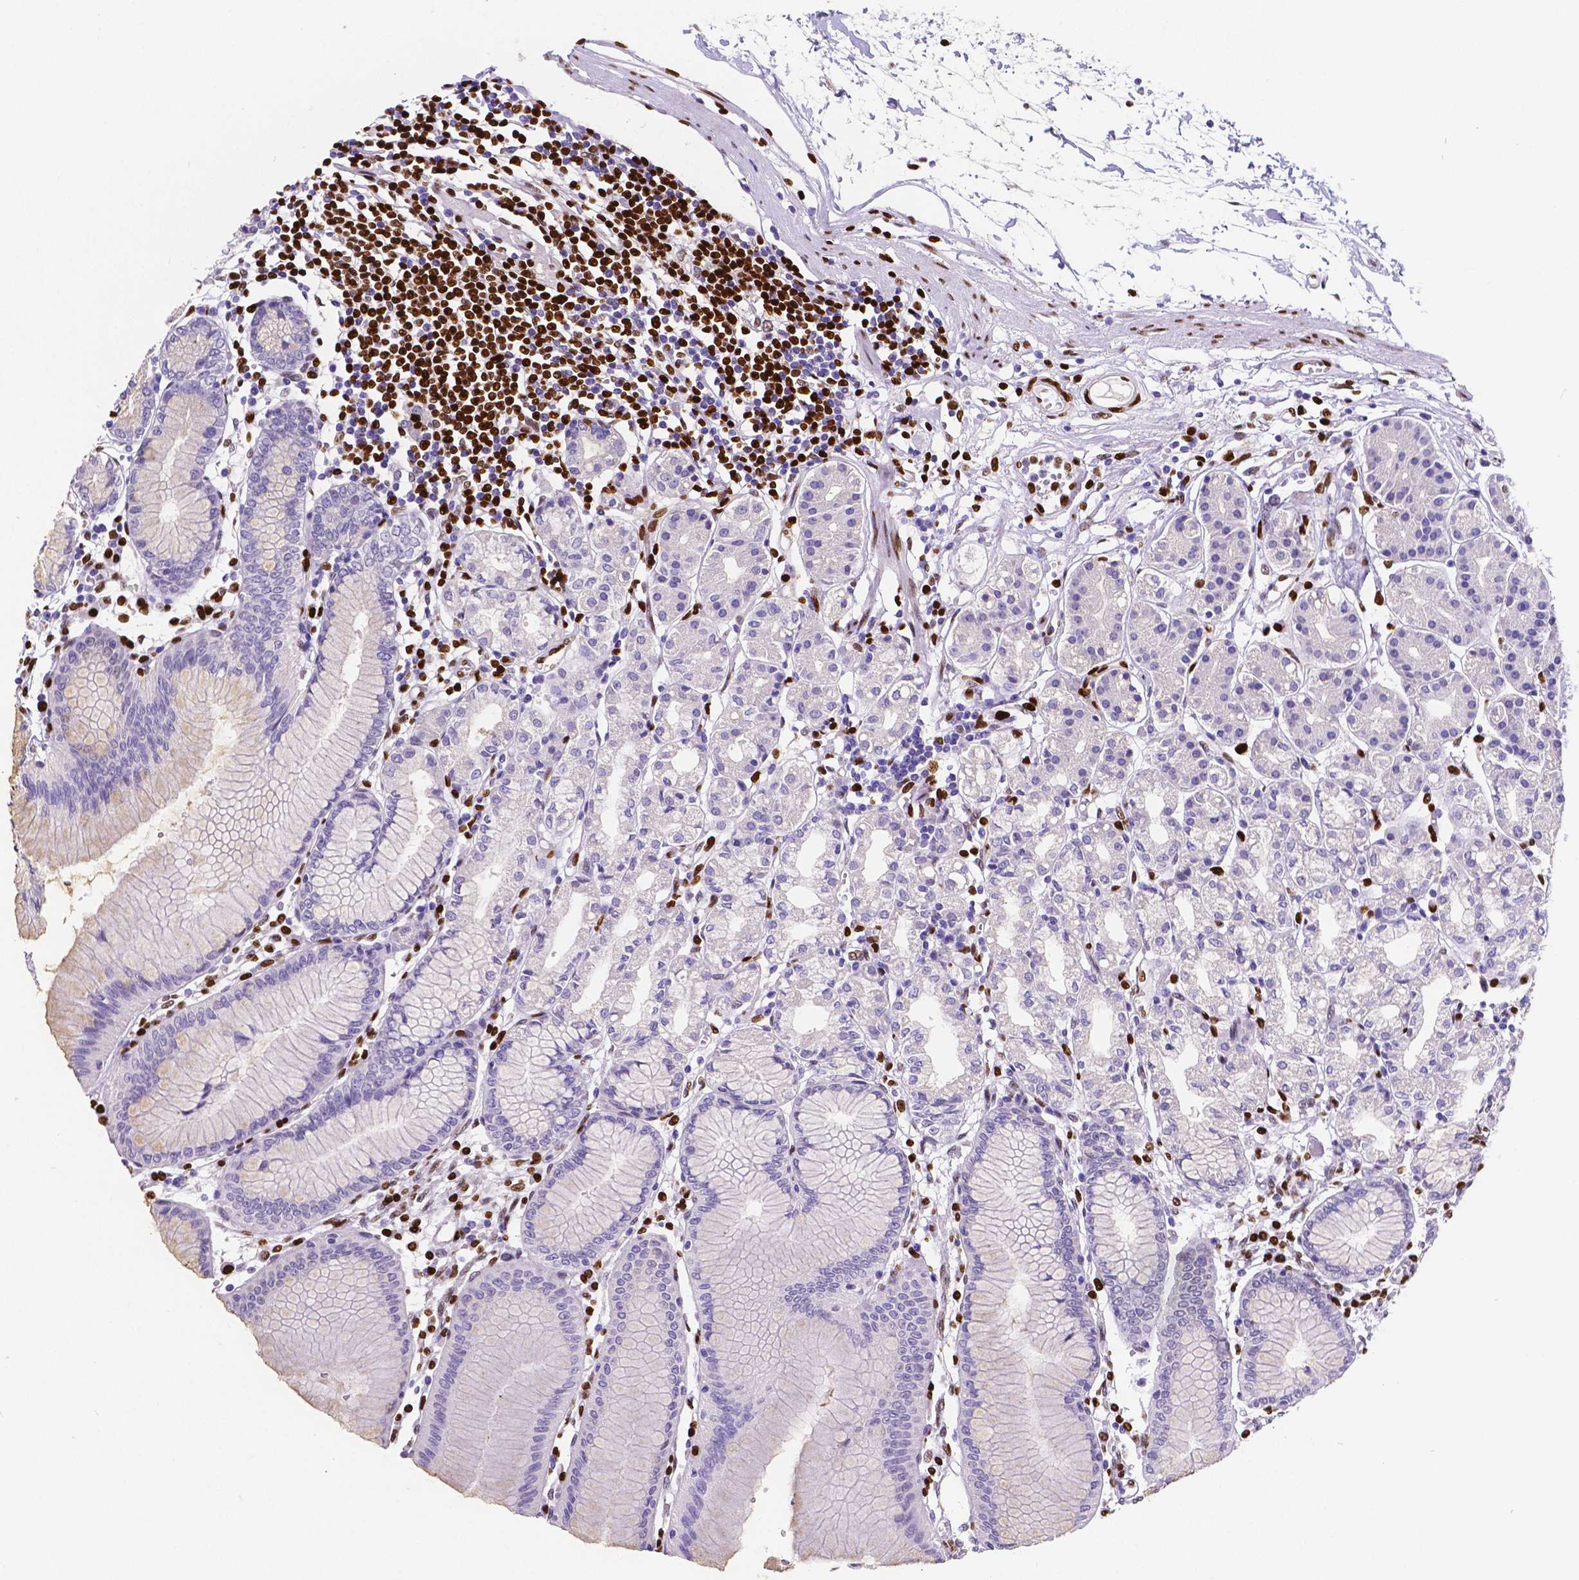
{"staining": {"intensity": "negative", "quantity": "none", "location": "none"}, "tissue": "stomach", "cell_type": "Glandular cells", "image_type": "normal", "snomed": [{"axis": "morphology", "description": "Normal tissue, NOS"}, {"axis": "topography", "description": "Skeletal muscle"}, {"axis": "topography", "description": "Stomach"}], "caption": "DAB (3,3'-diaminobenzidine) immunohistochemical staining of unremarkable human stomach shows no significant expression in glandular cells. The staining is performed using DAB brown chromogen with nuclei counter-stained in using hematoxylin.", "gene": "MEF2C", "patient": {"sex": "female", "age": 57}}